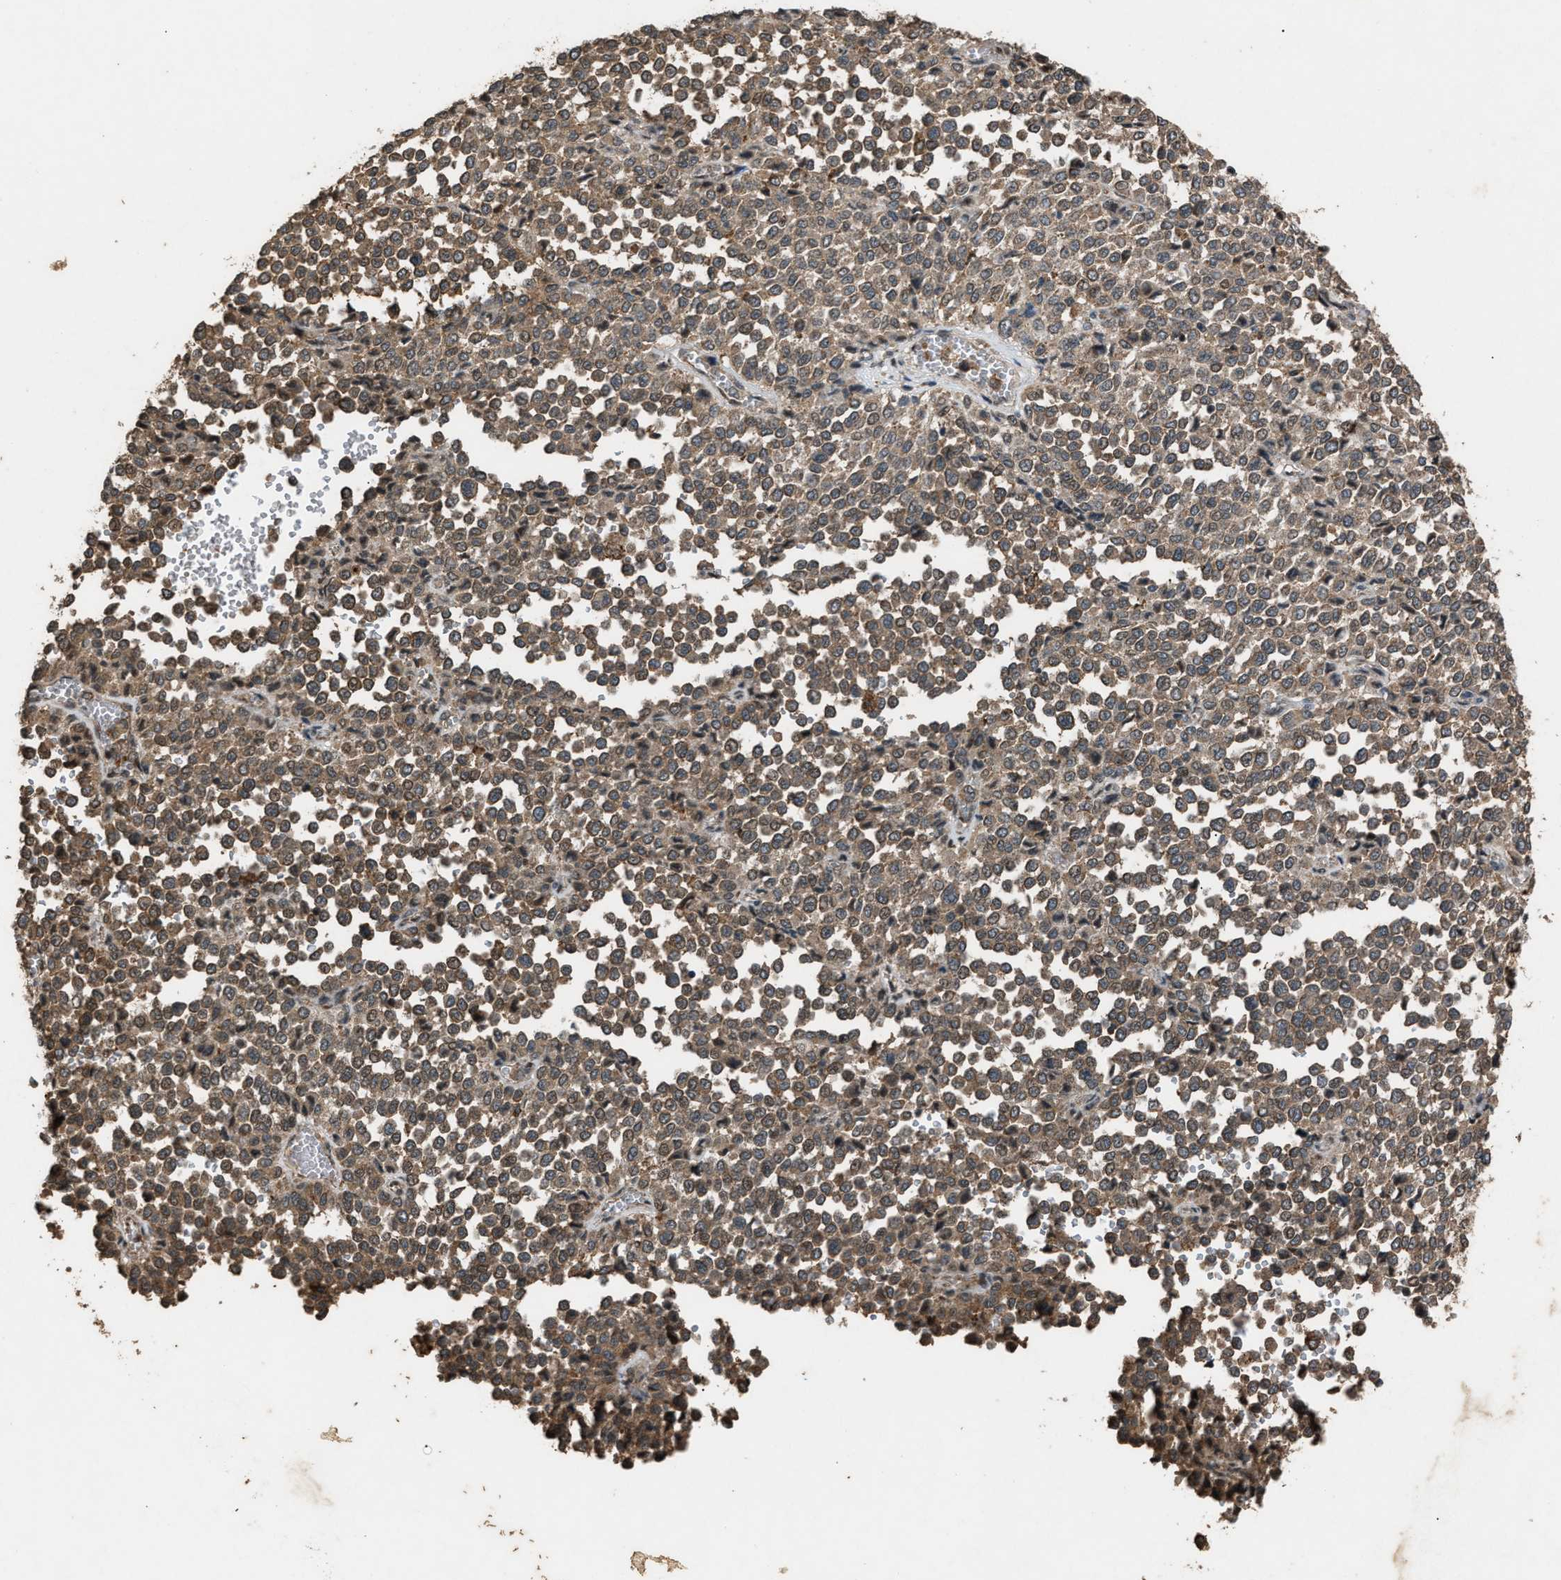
{"staining": {"intensity": "moderate", "quantity": ">75%", "location": "cytoplasmic/membranous"}, "tissue": "melanoma", "cell_type": "Tumor cells", "image_type": "cancer", "snomed": [{"axis": "morphology", "description": "Malignant melanoma, Metastatic site"}, {"axis": "topography", "description": "Pancreas"}], "caption": "The micrograph shows staining of malignant melanoma (metastatic site), revealing moderate cytoplasmic/membranous protein staining (brown color) within tumor cells.", "gene": "PSMD1", "patient": {"sex": "female", "age": 30}}